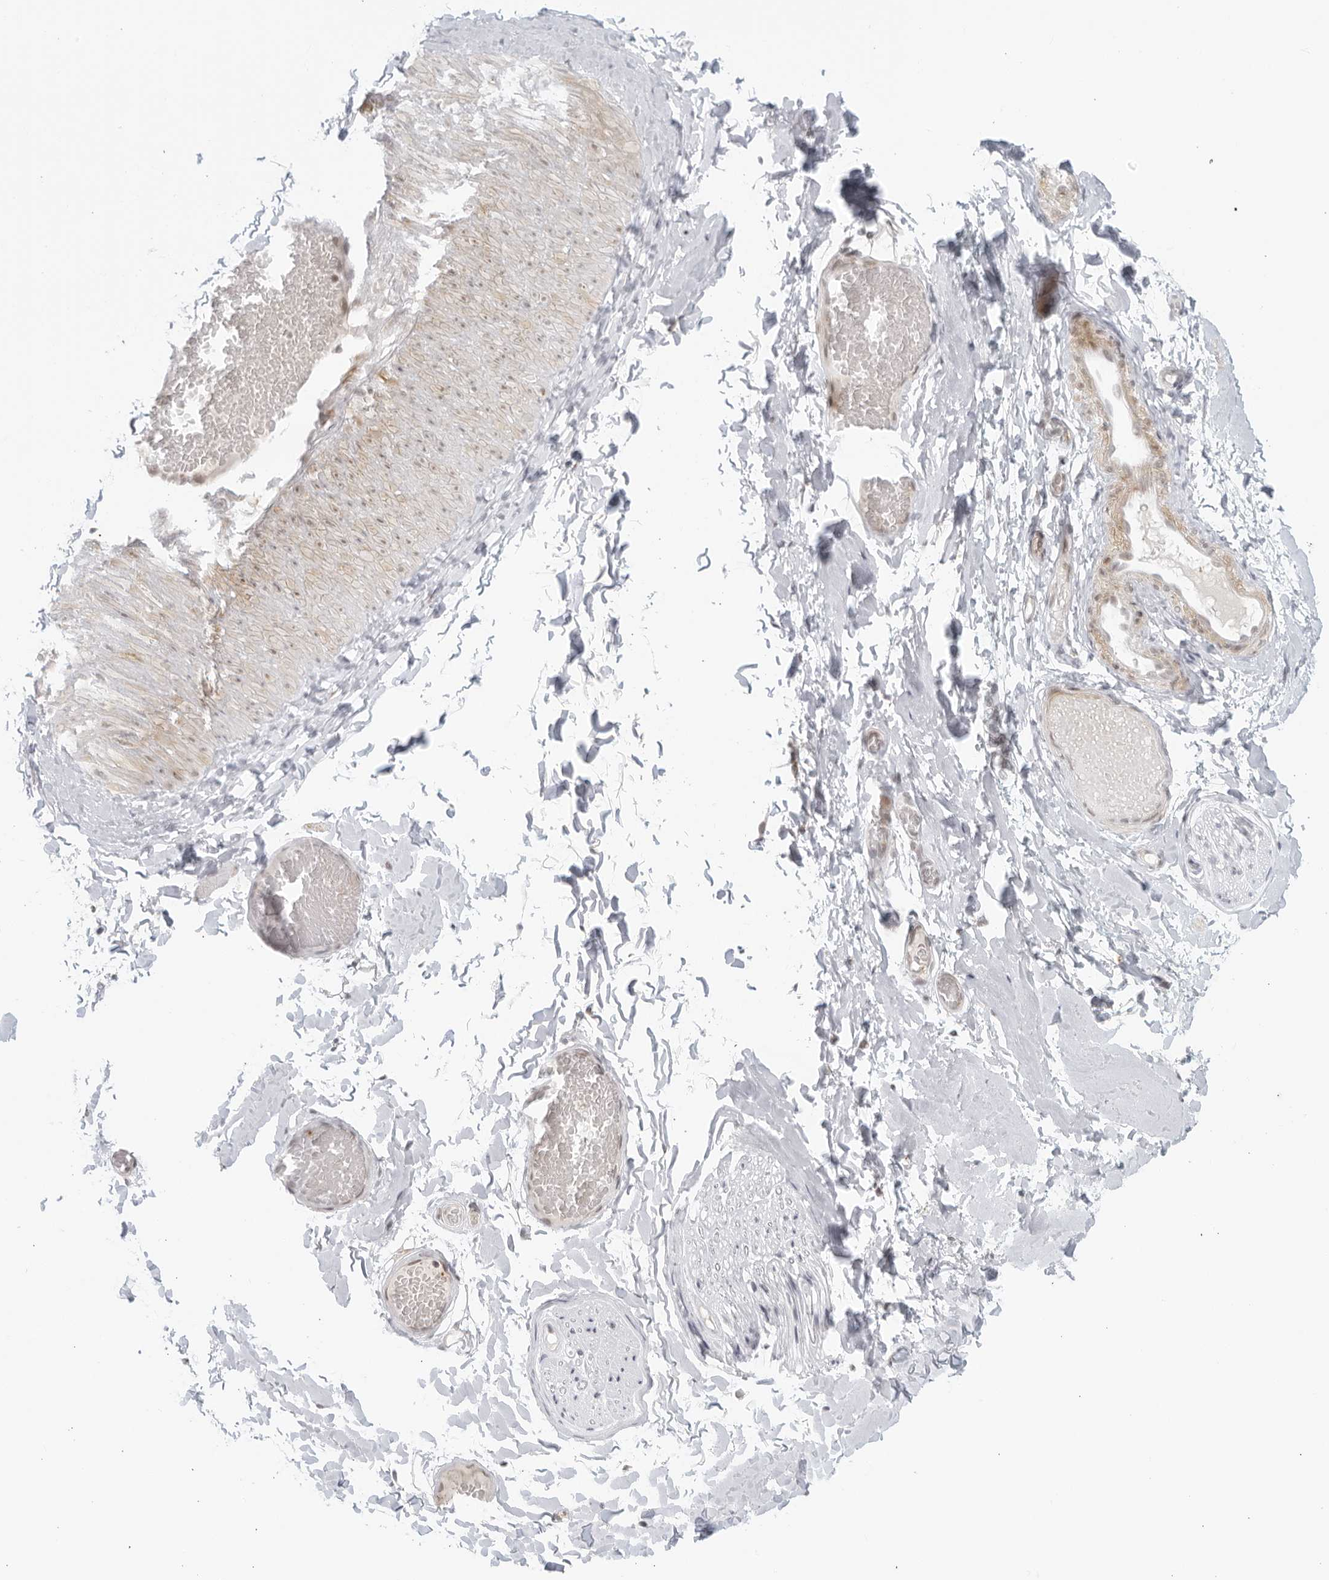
{"staining": {"intensity": "negative", "quantity": "none", "location": "none"}, "tissue": "adipose tissue", "cell_type": "Adipocytes", "image_type": "normal", "snomed": [{"axis": "morphology", "description": "Normal tissue, NOS"}, {"axis": "topography", "description": "Adipose tissue"}, {"axis": "topography", "description": "Vascular tissue"}, {"axis": "topography", "description": "Peripheral nerve tissue"}], "caption": "Immunohistochemistry histopathology image of unremarkable adipose tissue: adipose tissue stained with DAB reveals no significant protein positivity in adipocytes.", "gene": "RAB11FIP3", "patient": {"sex": "male", "age": 25}}